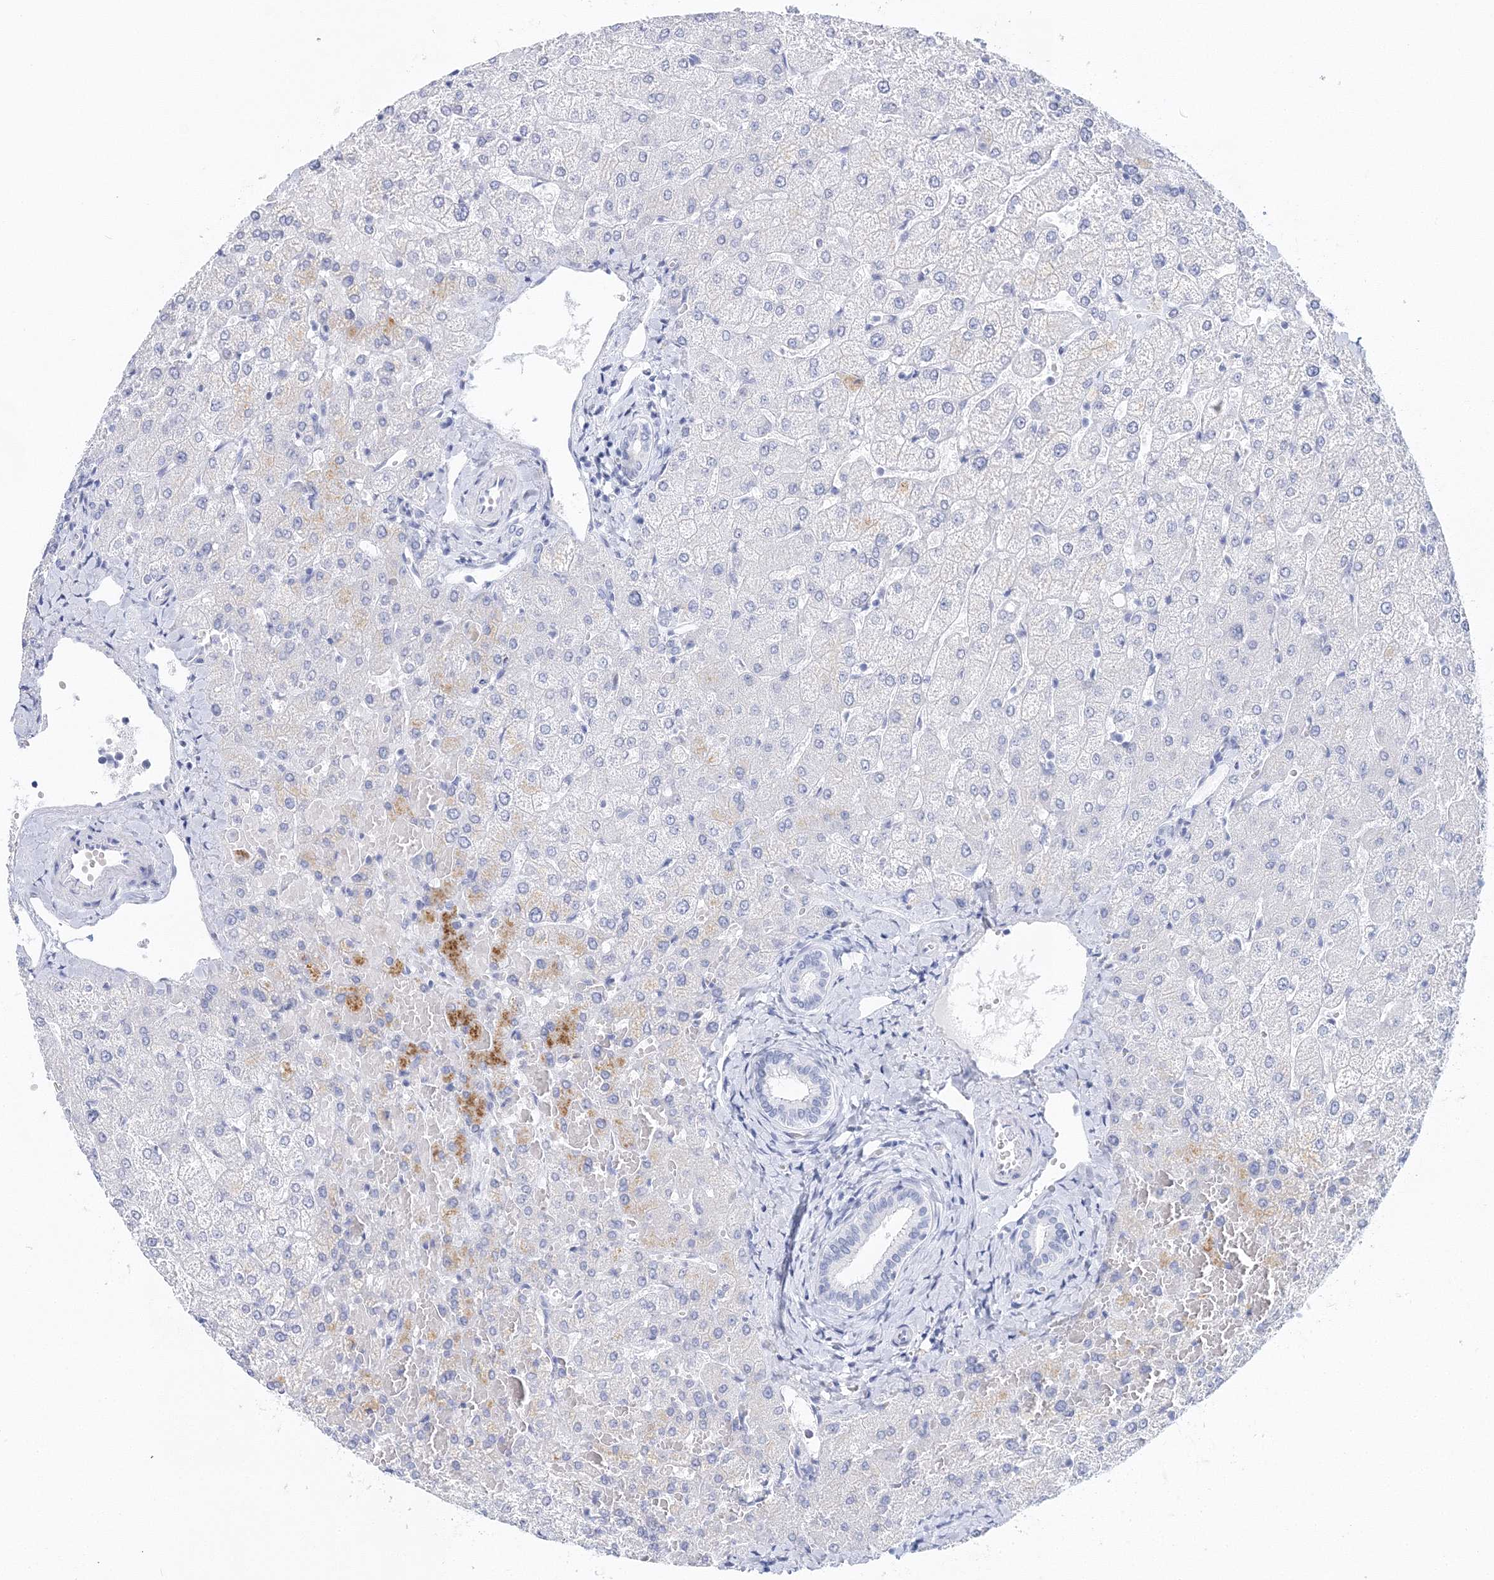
{"staining": {"intensity": "negative", "quantity": "none", "location": "none"}, "tissue": "liver", "cell_type": "Cholangiocytes", "image_type": "normal", "snomed": [{"axis": "morphology", "description": "Normal tissue, NOS"}, {"axis": "topography", "description": "Liver"}], "caption": "Liver stained for a protein using immunohistochemistry exhibits no positivity cholangiocytes.", "gene": "MYOZ2", "patient": {"sex": "female", "age": 54}}